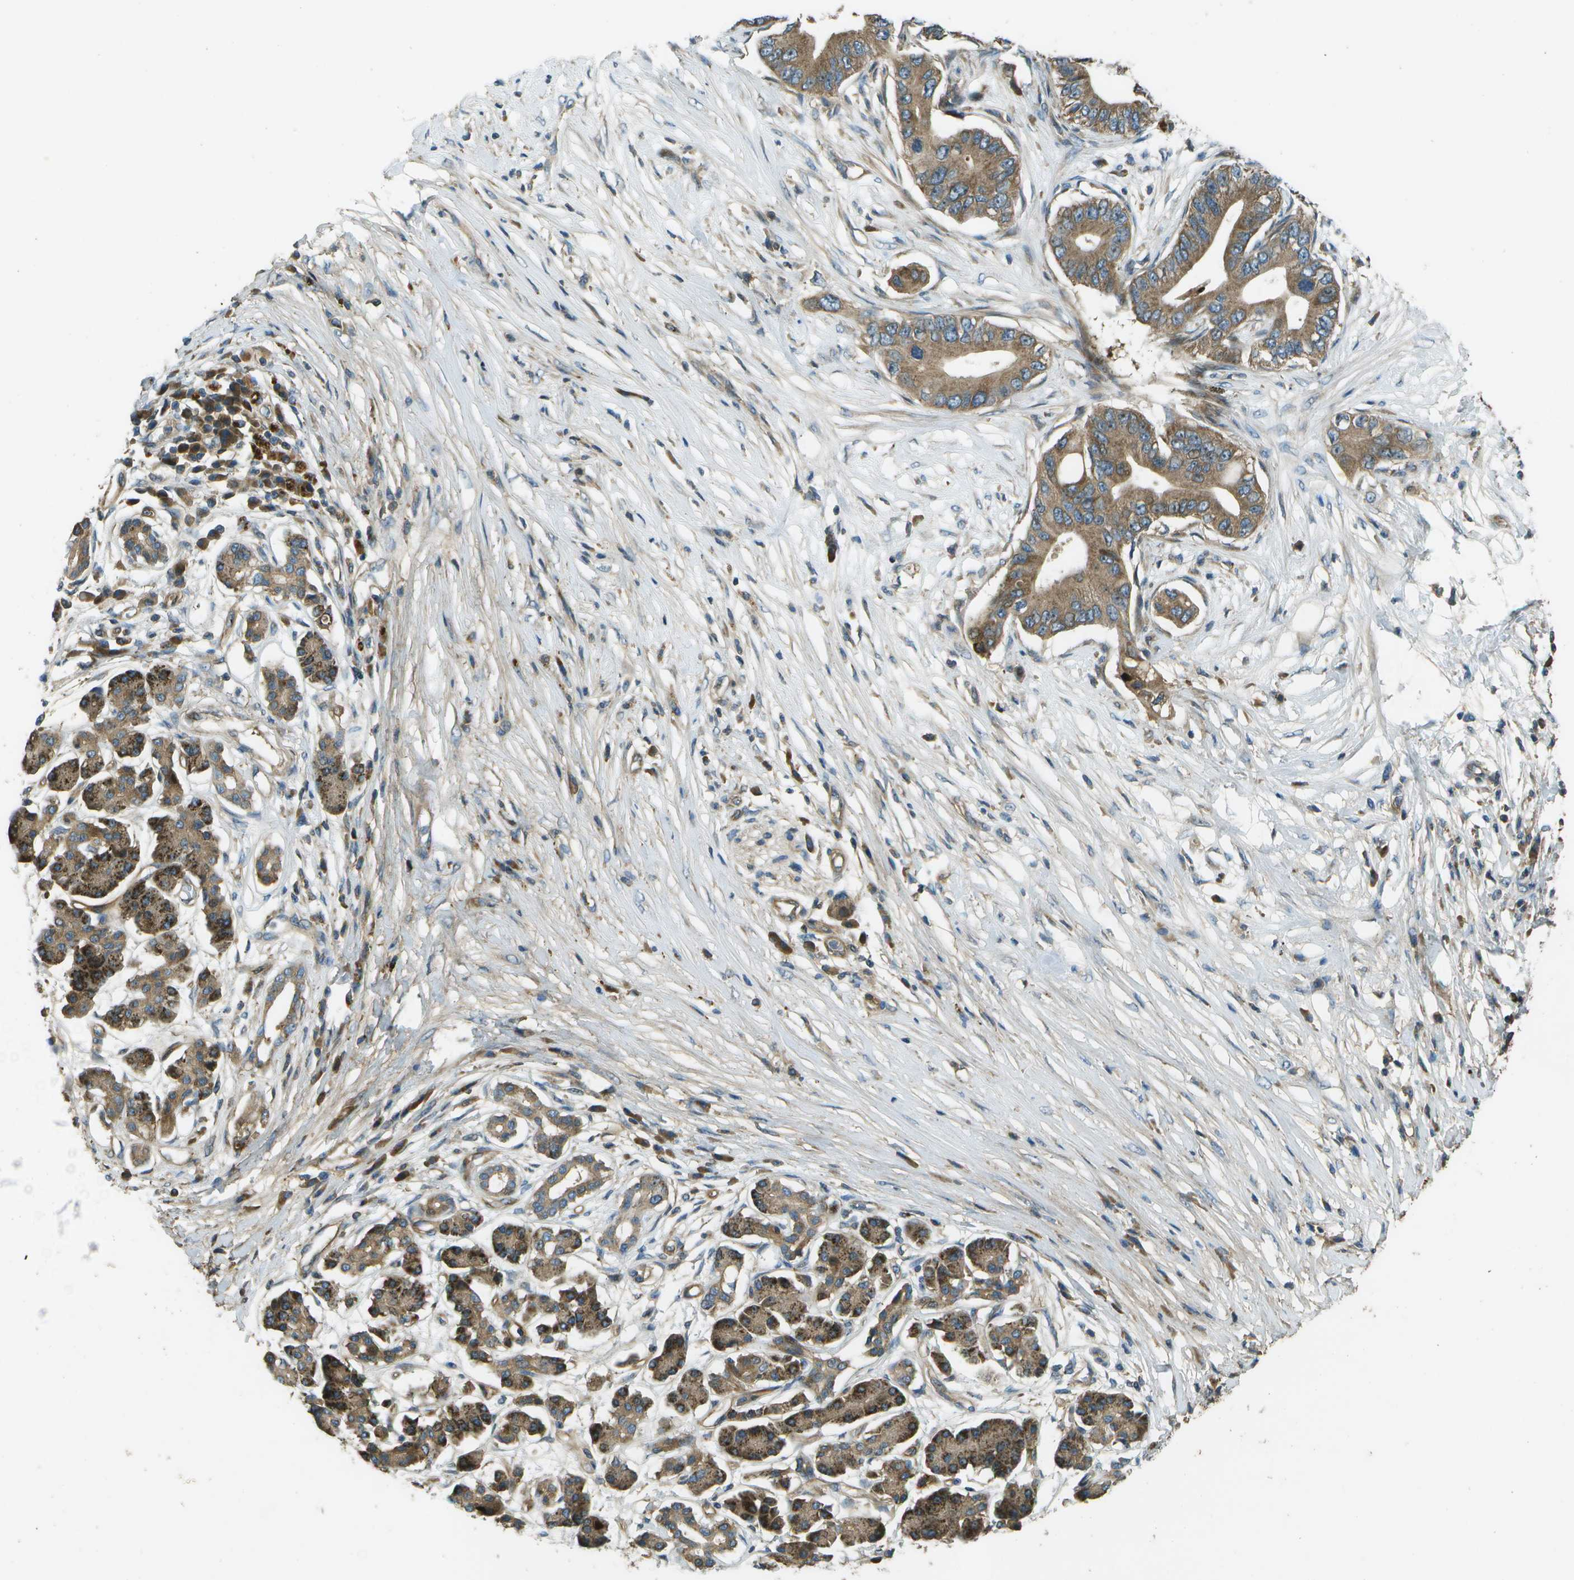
{"staining": {"intensity": "moderate", "quantity": ">75%", "location": "cytoplasmic/membranous"}, "tissue": "pancreatic cancer", "cell_type": "Tumor cells", "image_type": "cancer", "snomed": [{"axis": "morphology", "description": "Adenocarcinoma, NOS"}, {"axis": "topography", "description": "Pancreas"}], "caption": "Immunohistochemistry (IHC) photomicrograph of neoplastic tissue: pancreatic adenocarcinoma stained using immunohistochemistry displays medium levels of moderate protein expression localized specifically in the cytoplasmic/membranous of tumor cells, appearing as a cytoplasmic/membranous brown color.", "gene": "PXYLP1", "patient": {"sex": "male", "age": 77}}